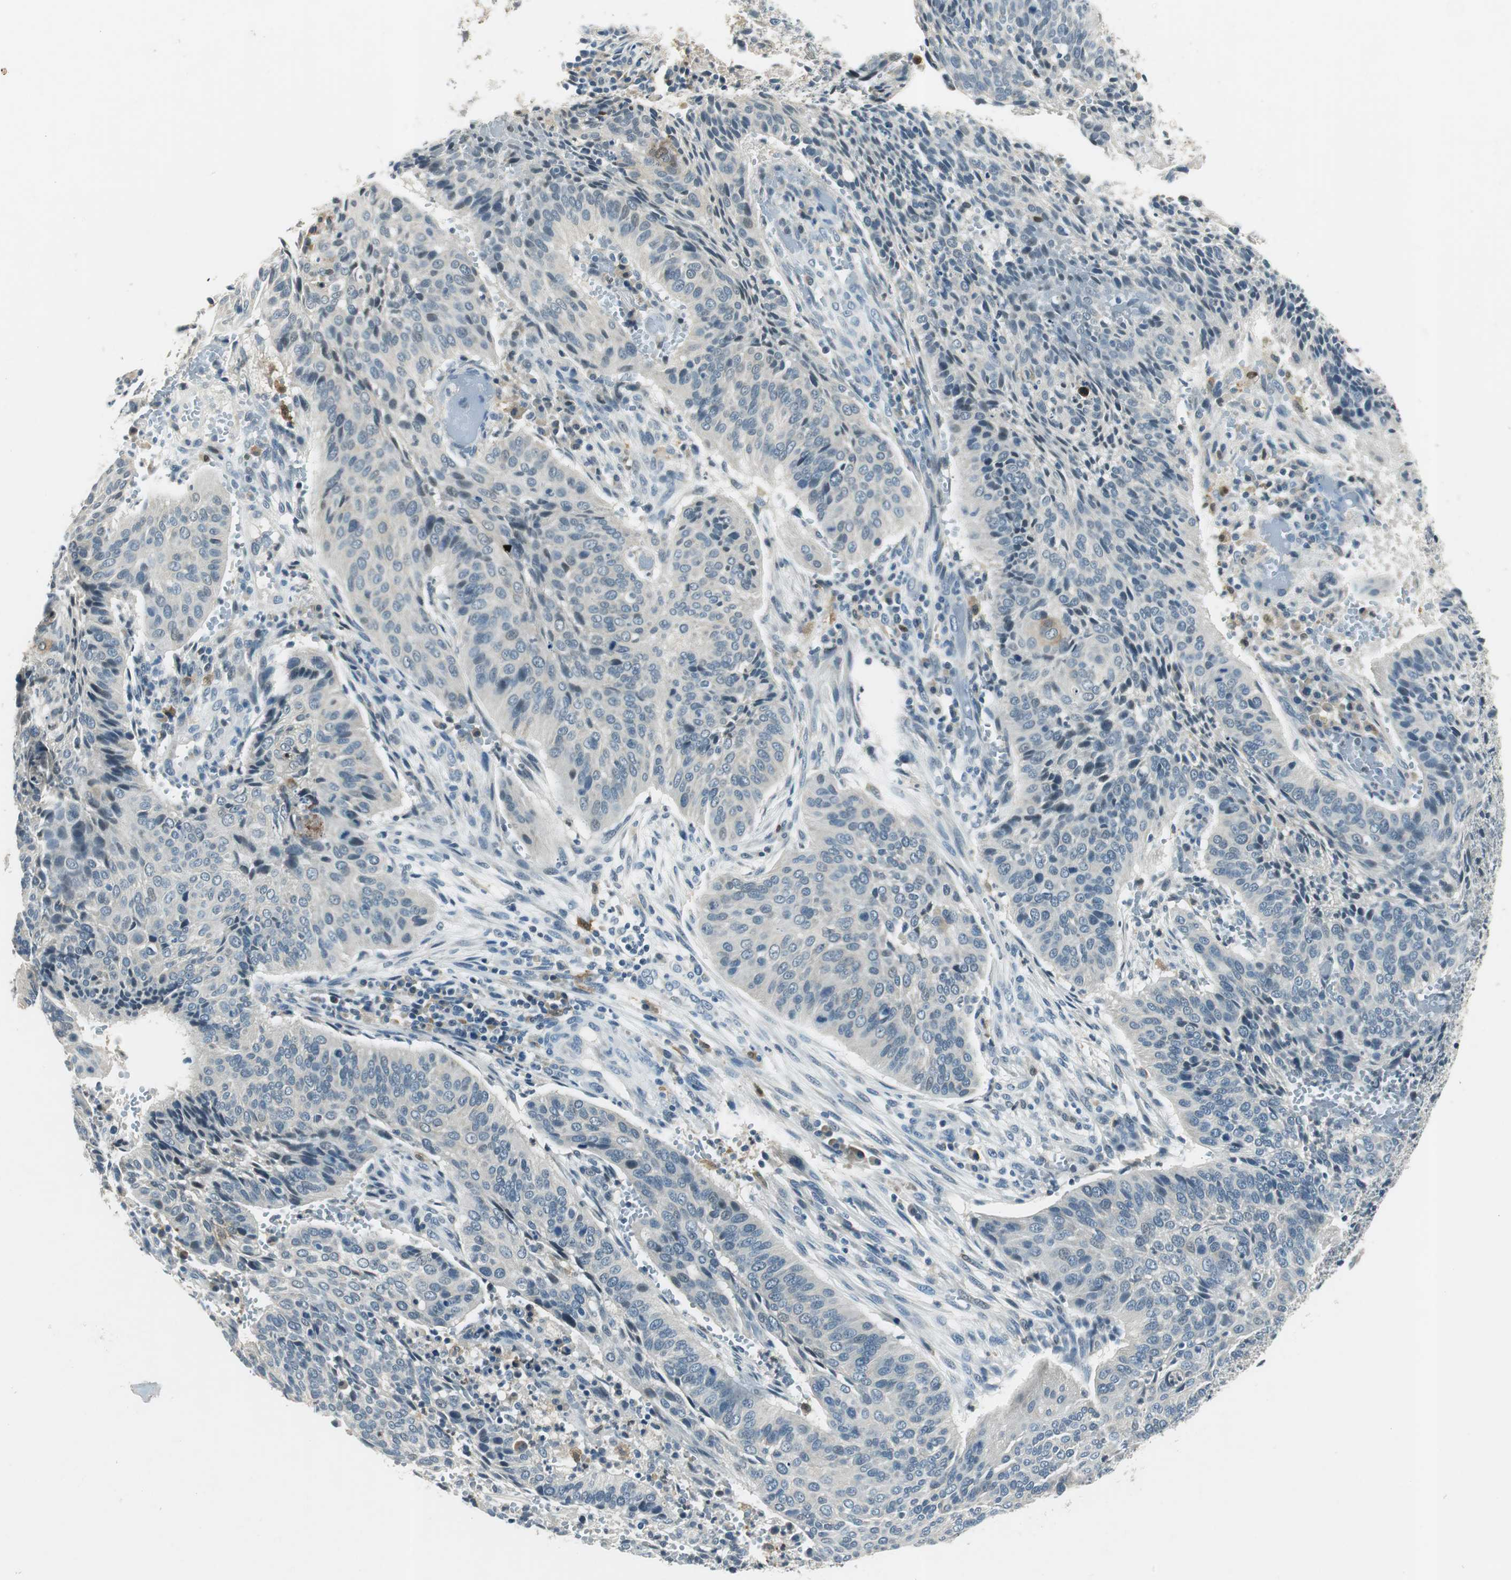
{"staining": {"intensity": "negative", "quantity": "none", "location": "none"}, "tissue": "cervical cancer", "cell_type": "Tumor cells", "image_type": "cancer", "snomed": [{"axis": "morphology", "description": "Squamous cell carcinoma, NOS"}, {"axis": "topography", "description": "Cervix"}], "caption": "Cervical squamous cell carcinoma was stained to show a protein in brown. There is no significant expression in tumor cells. (IHC, brightfield microscopy, high magnification).", "gene": "ME1", "patient": {"sex": "female", "age": 39}}